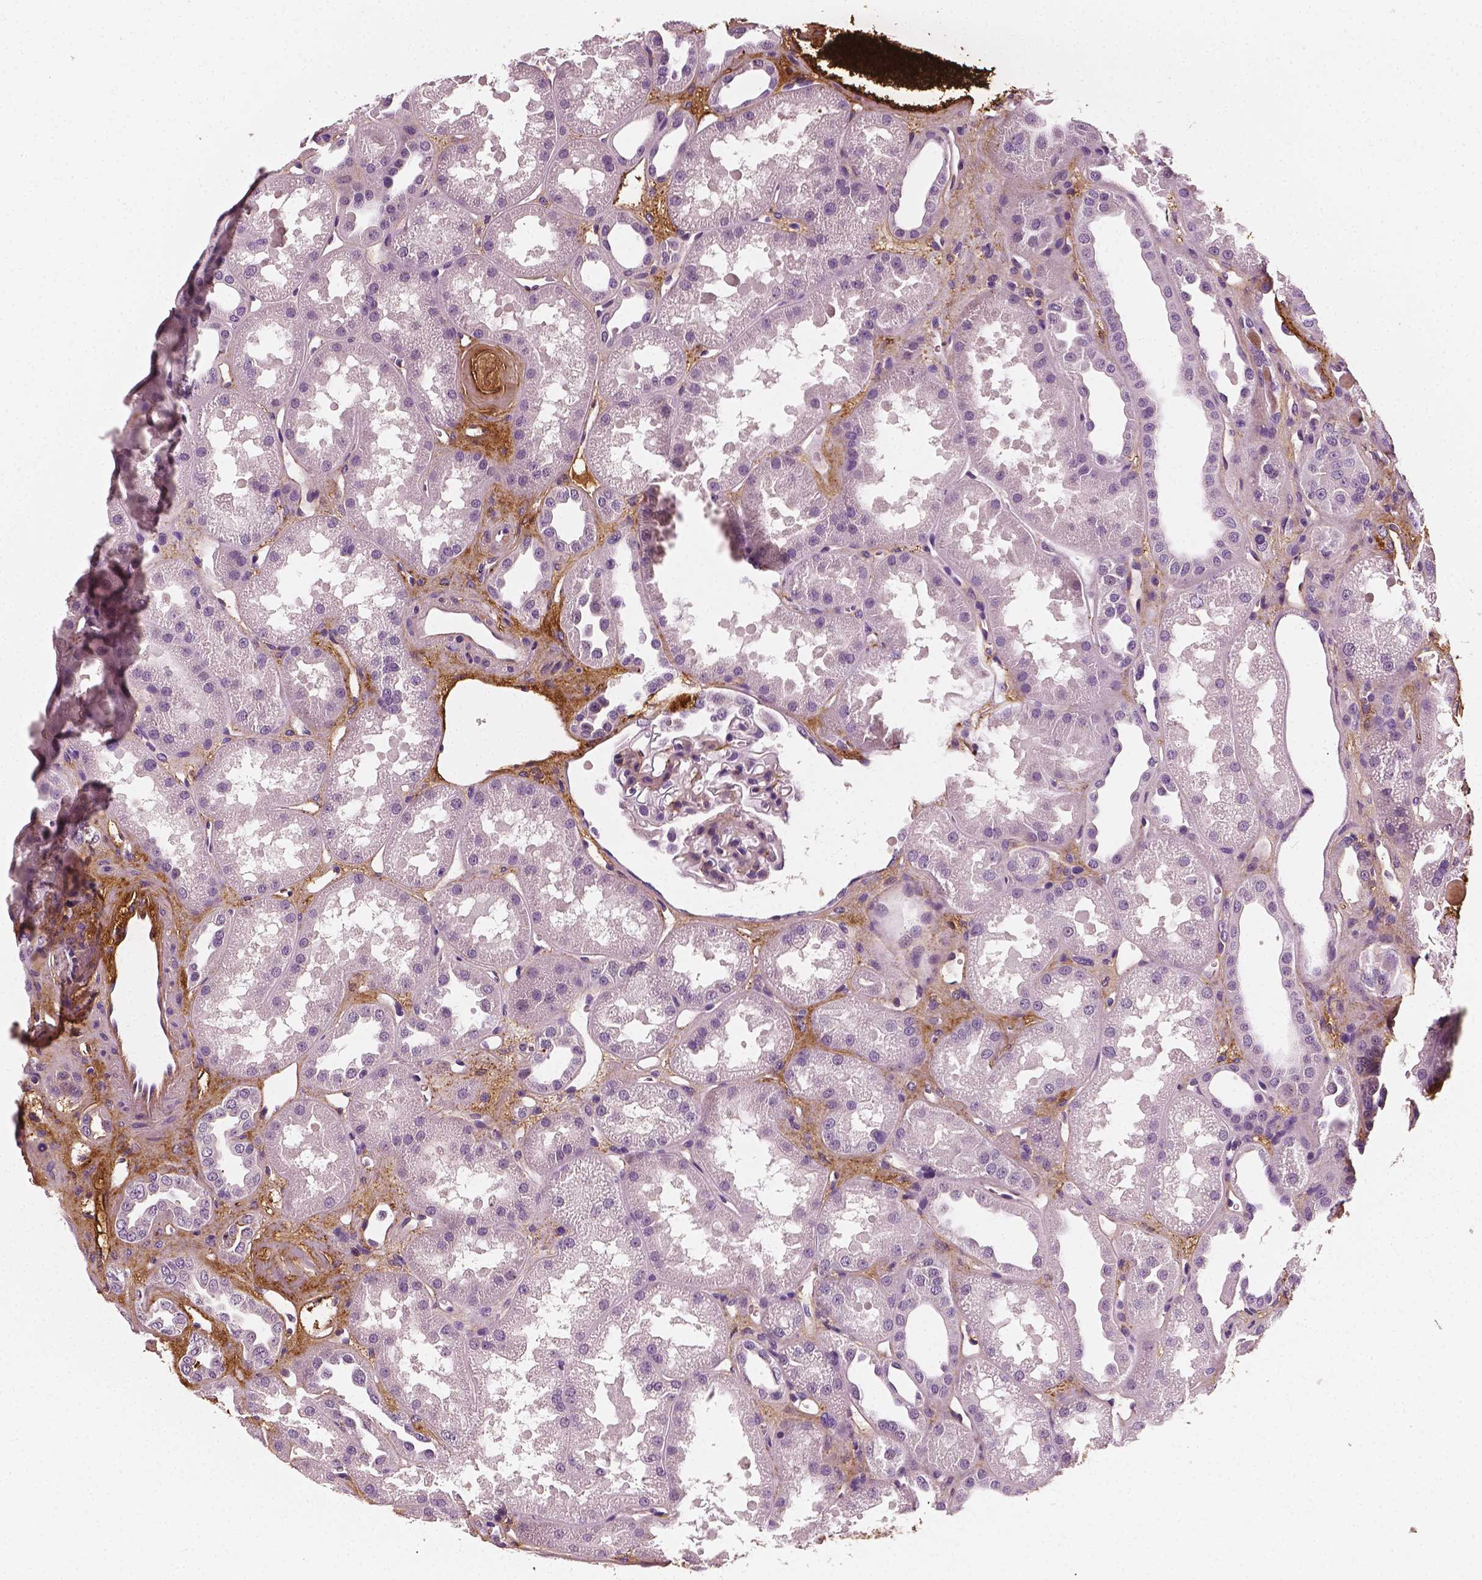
{"staining": {"intensity": "negative", "quantity": "none", "location": "none"}, "tissue": "kidney", "cell_type": "Cells in glomeruli", "image_type": "normal", "snomed": [{"axis": "morphology", "description": "Normal tissue, NOS"}, {"axis": "topography", "description": "Kidney"}], "caption": "Kidney was stained to show a protein in brown. There is no significant expression in cells in glomeruli. (DAB (3,3'-diaminobenzidine) immunohistochemistry (IHC), high magnification).", "gene": "FBLN1", "patient": {"sex": "male", "age": 61}}